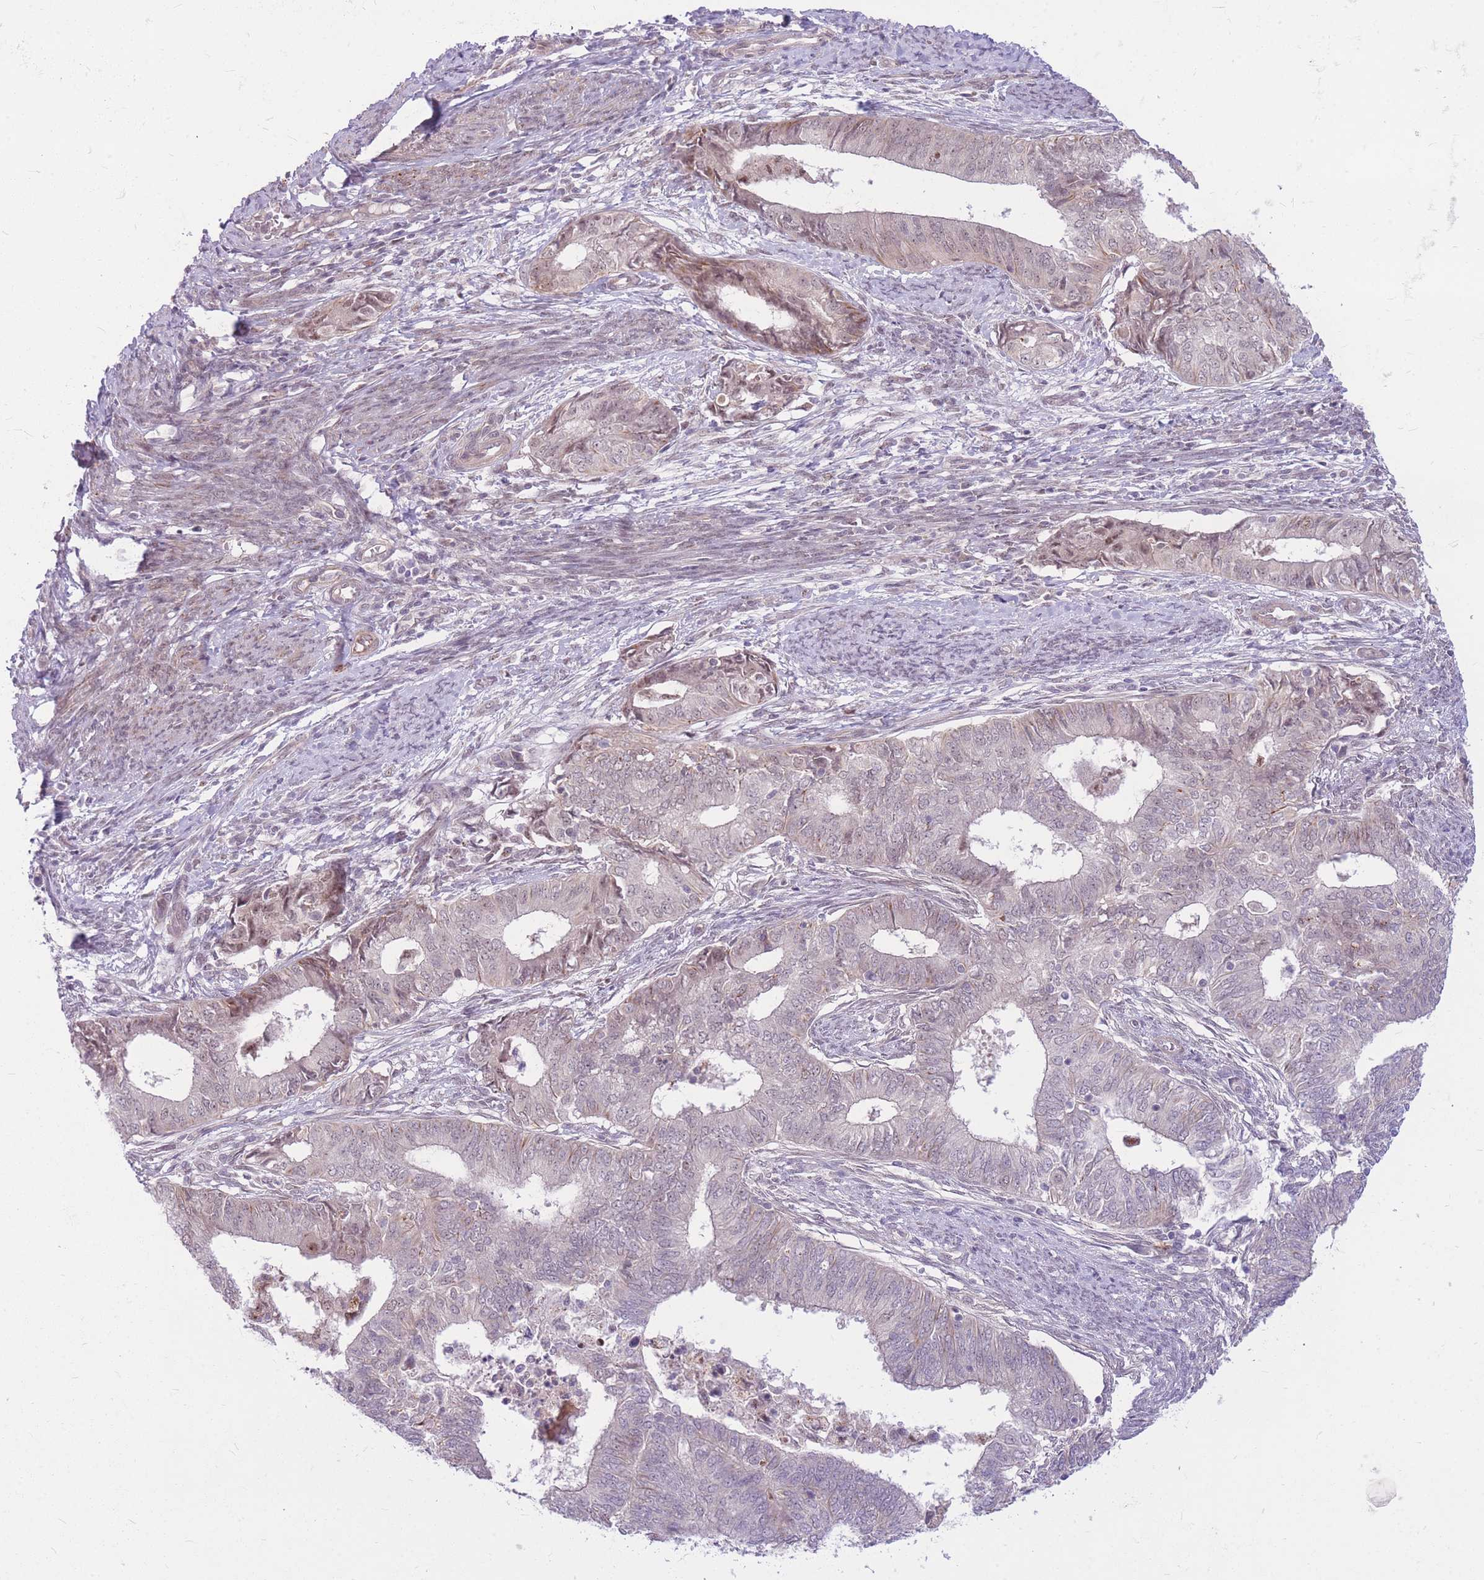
{"staining": {"intensity": "negative", "quantity": "none", "location": "none"}, "tissue": "endometrial cancer", "cell_type": "Tumor cells", "image_type": "cancer", "snomed": [{"axis": "morphology", "description": "Adenocarcinoma, NOS"}, {"axis": "topography", "description": "Endometrium"}], "caption": "The image demonstrates no significant expression in tumor cells of endometrial cancer (adenocarcinoma).", "gene": "ERCC2", "patient": {"sex": "female", "age": 62}}